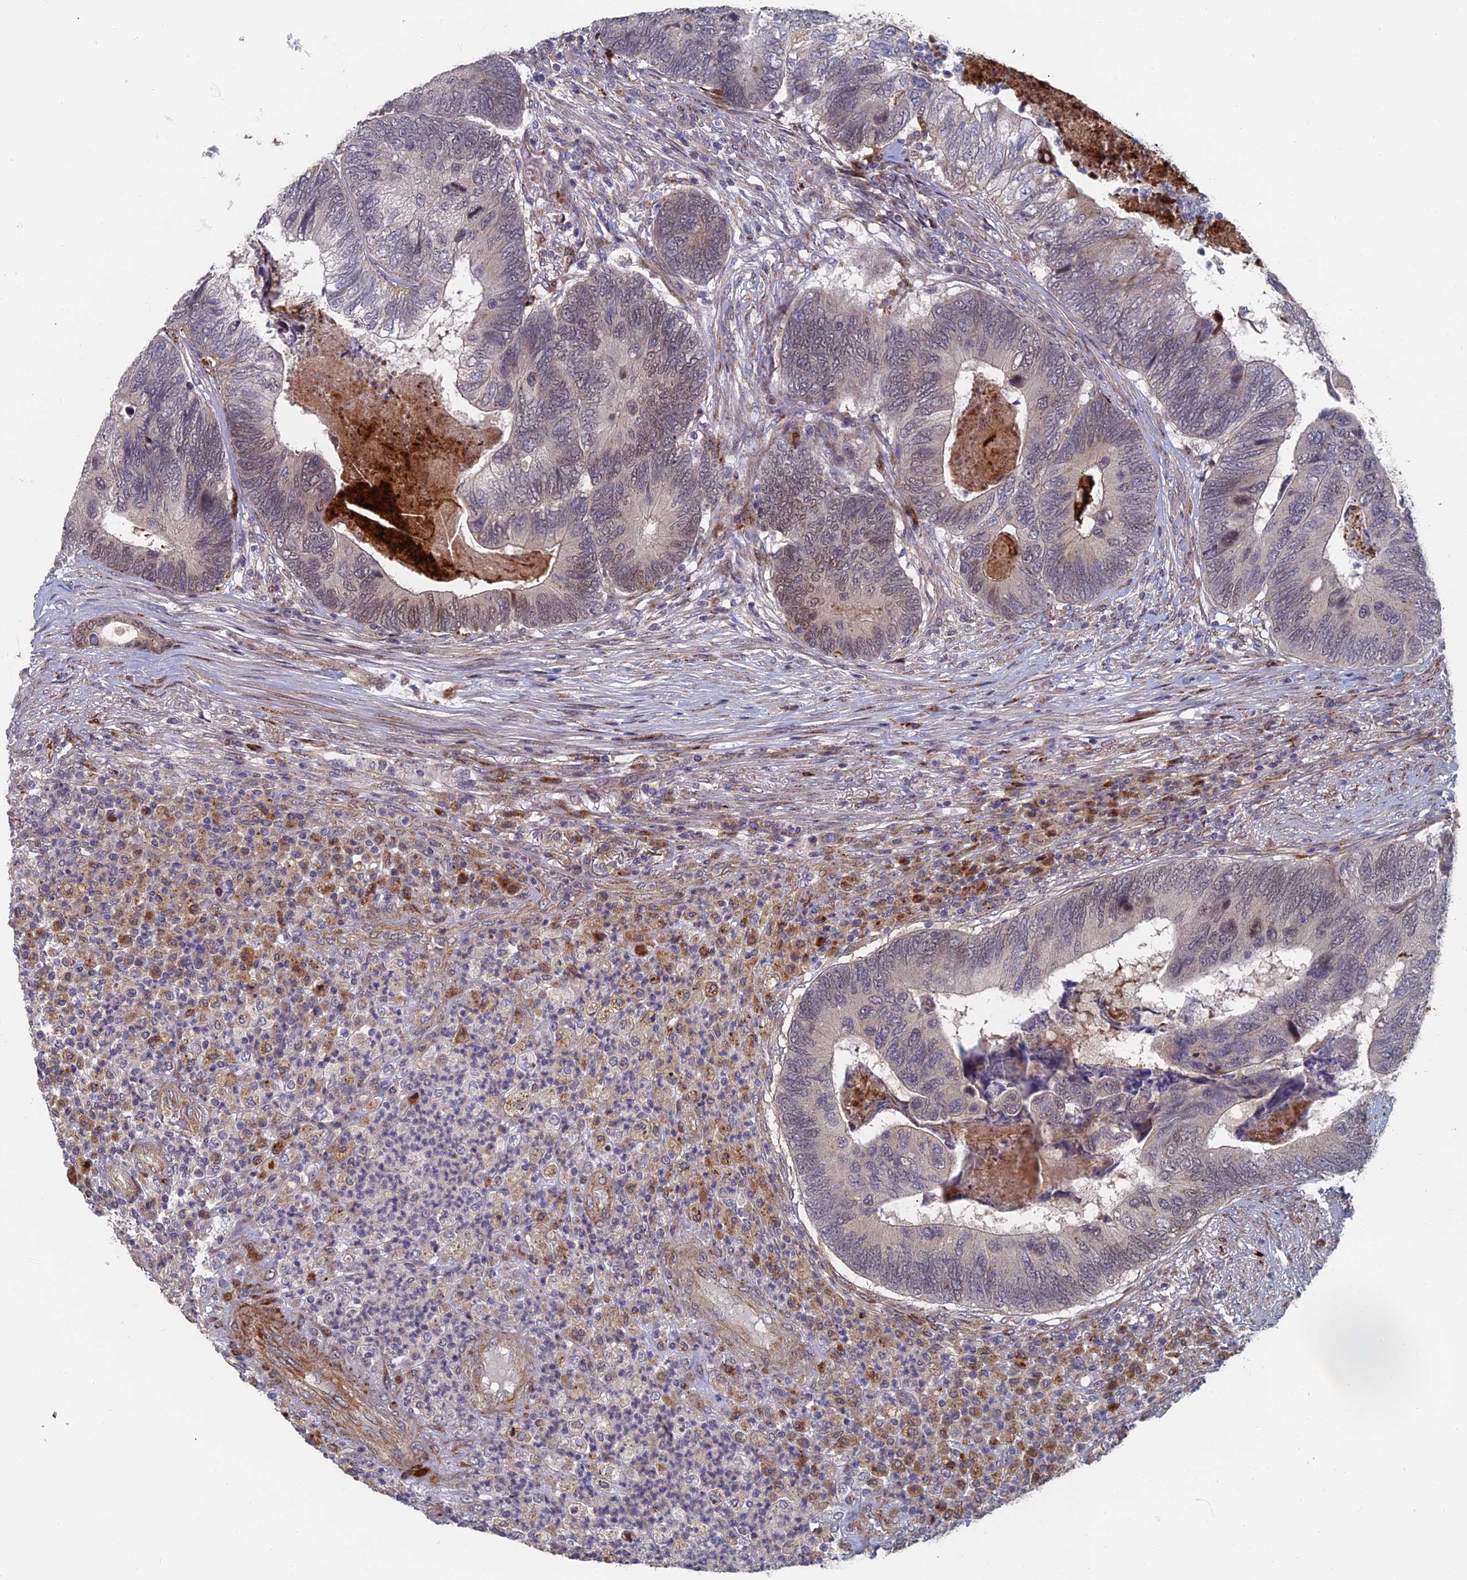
{"staining": {"intensity": "weak", "quantity": "<25%", "location": "nuclear"}, "tissue": "colorectal cancer", "cell_type": "Tumor cells", "image_type": "cancer", "snomed": [{"axis": "morphology", "description": "Adenocarcinoma, NOS"}, {"axis": "topography", "description": "Colon"}], "caption": "Immunohistochemistry histopathology image of colorectal cancer (adenocarcinoma) stained for a protein (brown), which demonstrates no expression in tumor cells.", "gene": "GTF2IRD1", "patient": {"sex": "female", "age": 67}}